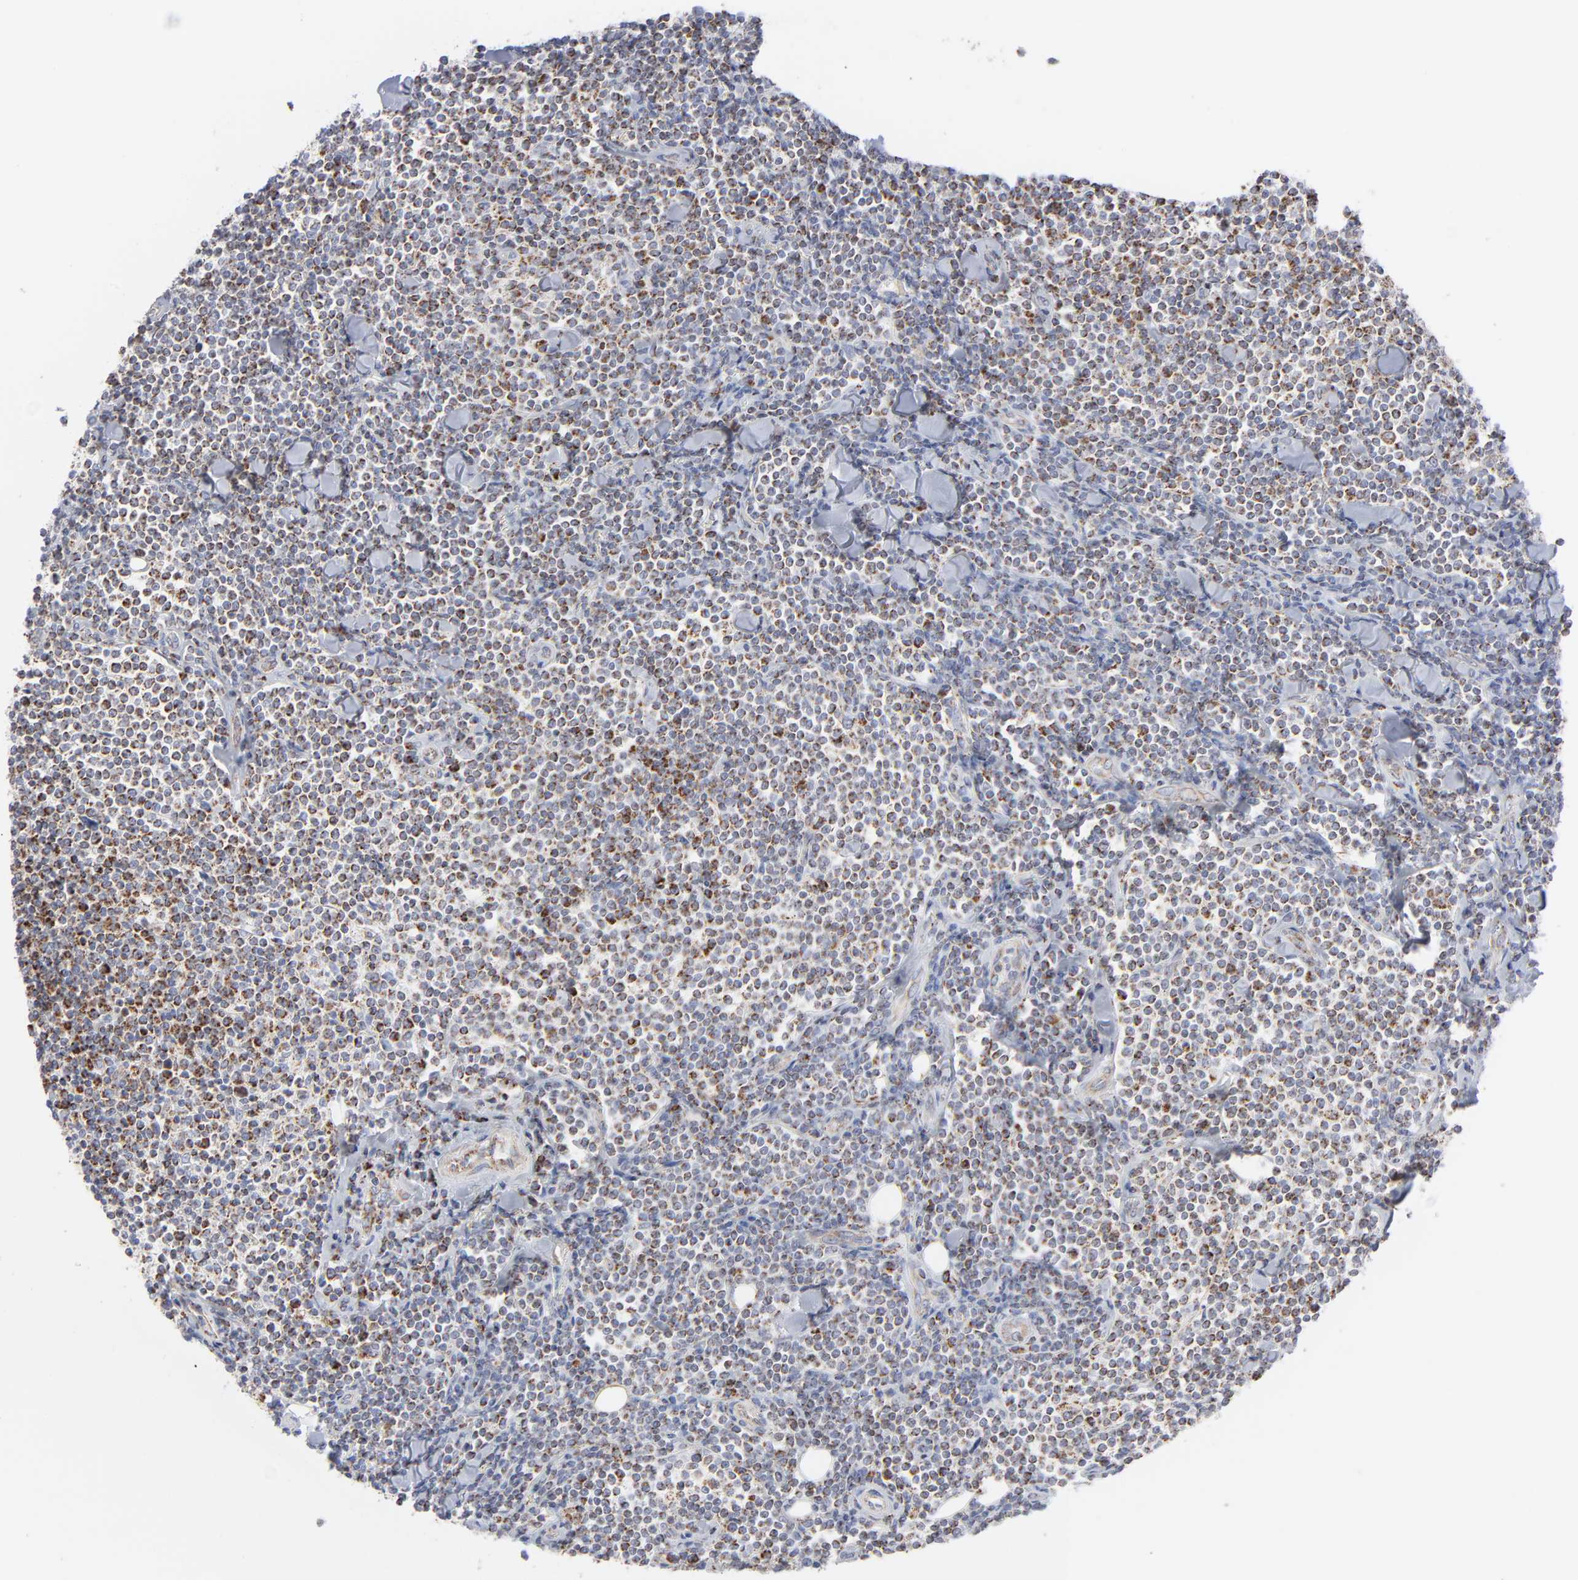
{"staining": {"intensity": "strong", "quantity": ">75%", "location": "cytoplasmic/membranous"}, "tissue": "lymphoma", "cell_type": "Tumor cells", "image_type": "cancer", "snomed": [{"axis": "morphology", "description": "Malignant lymphoma, non-Hodgkin's type, Low grade"}, {"axis": "topography", "description": "Soft tissue"}], "caption": "Human low-grade malignant lymphoma, non-Hodgkin's type stained for a protein (brown) displays strong cytoplasmic/membranous positive expression in approximately >75% of tumor cells.", "gene": "ASB3", "patient": {"sex": "male", "age": 92}}